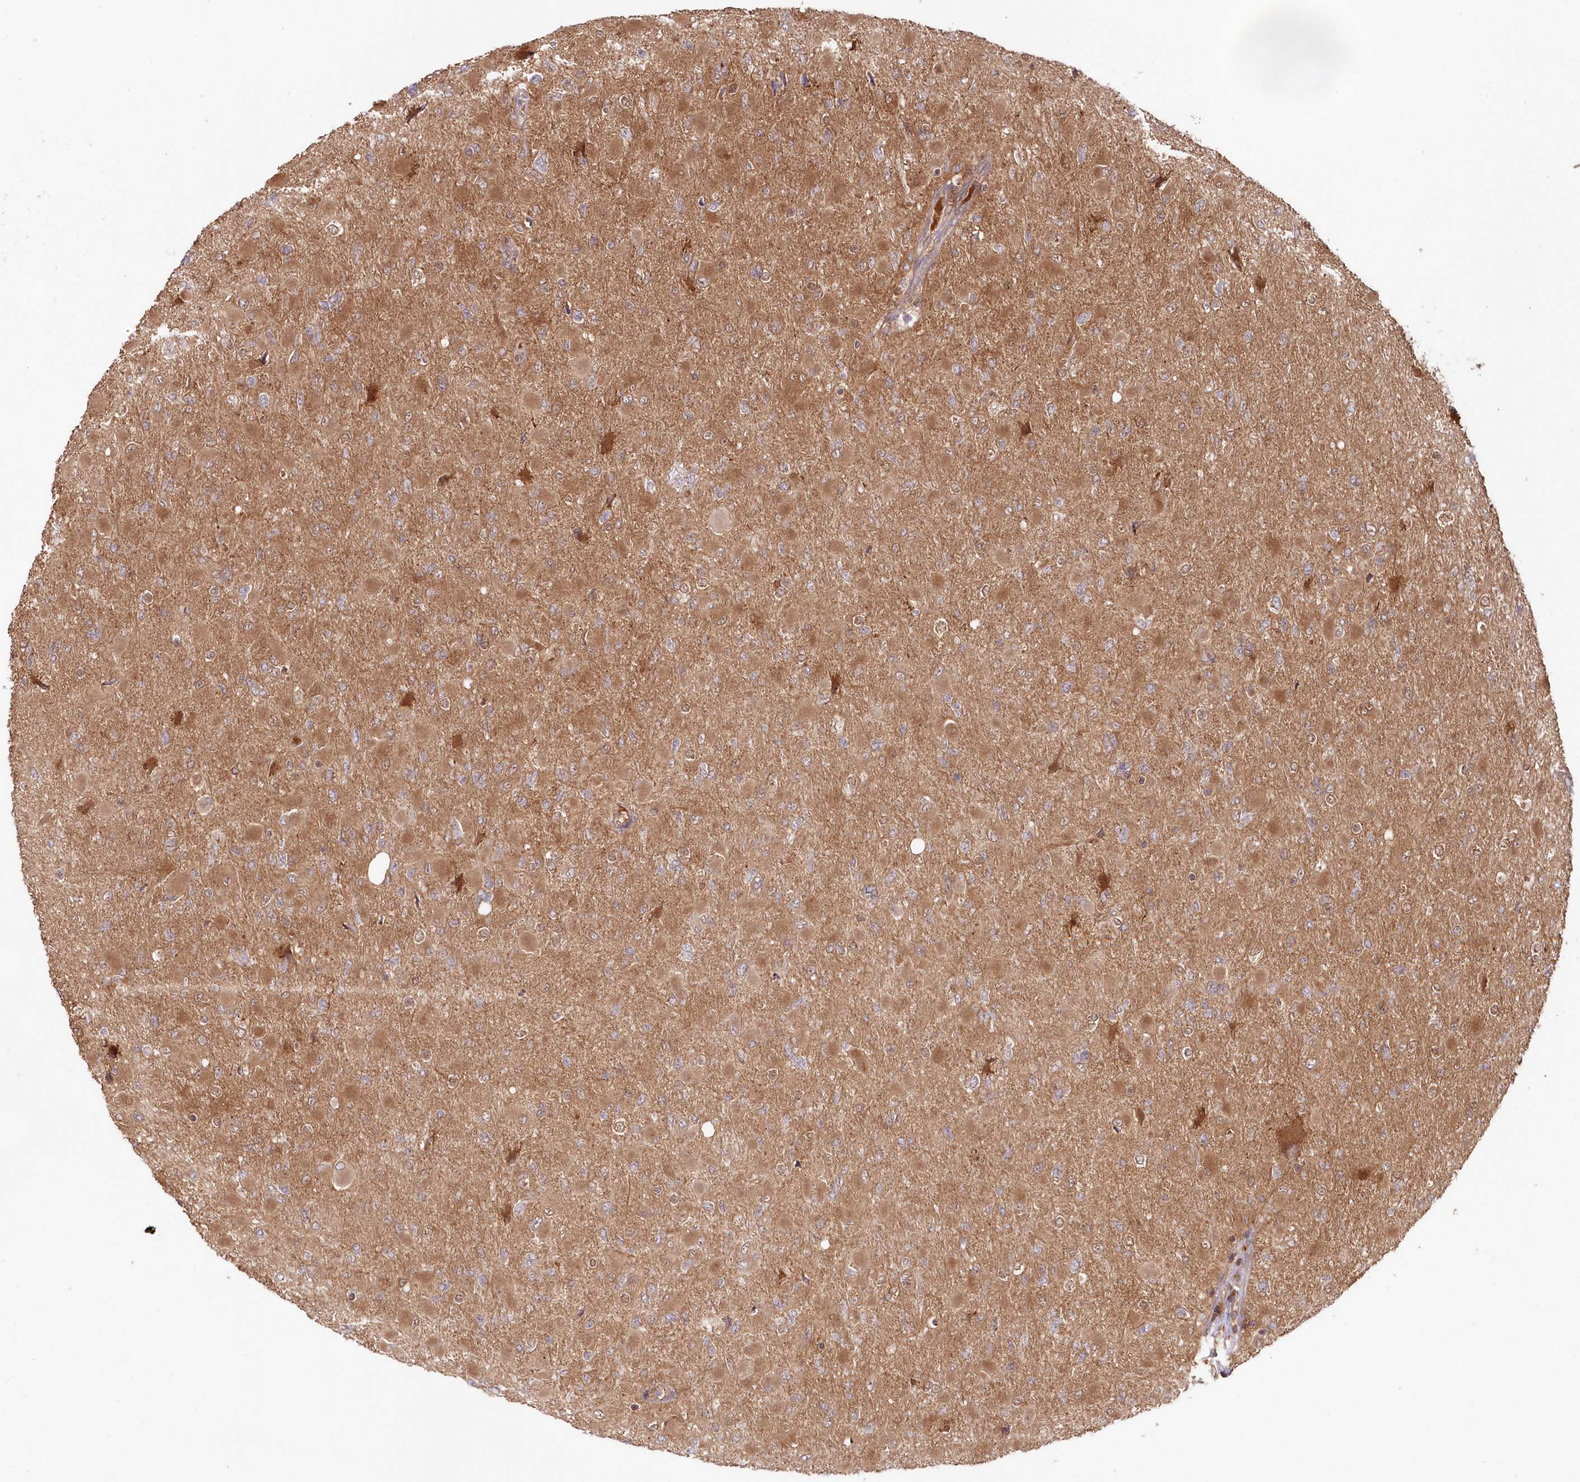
{"staining": {"intensity": "moderate", "quantity": "25%-75%", "location": "cytoplasmic/membranous"}, "tissue": "glioma", "cell_type": "Tumor cells", "image_type": "cancer", "snomed": [{"axis": "morphology", "description": "Glioma, malignant, High grade"}, {"axis": "topography", "description": "Cerebral cortex"}], "caption": "Protein expression analysis of glioma exhibits moderate cytoplasmic/membranous positivity in about 25%-75% of tumor cells.", "gene": "IMPA1", "patient": {"sex": "female", "age": 36}}